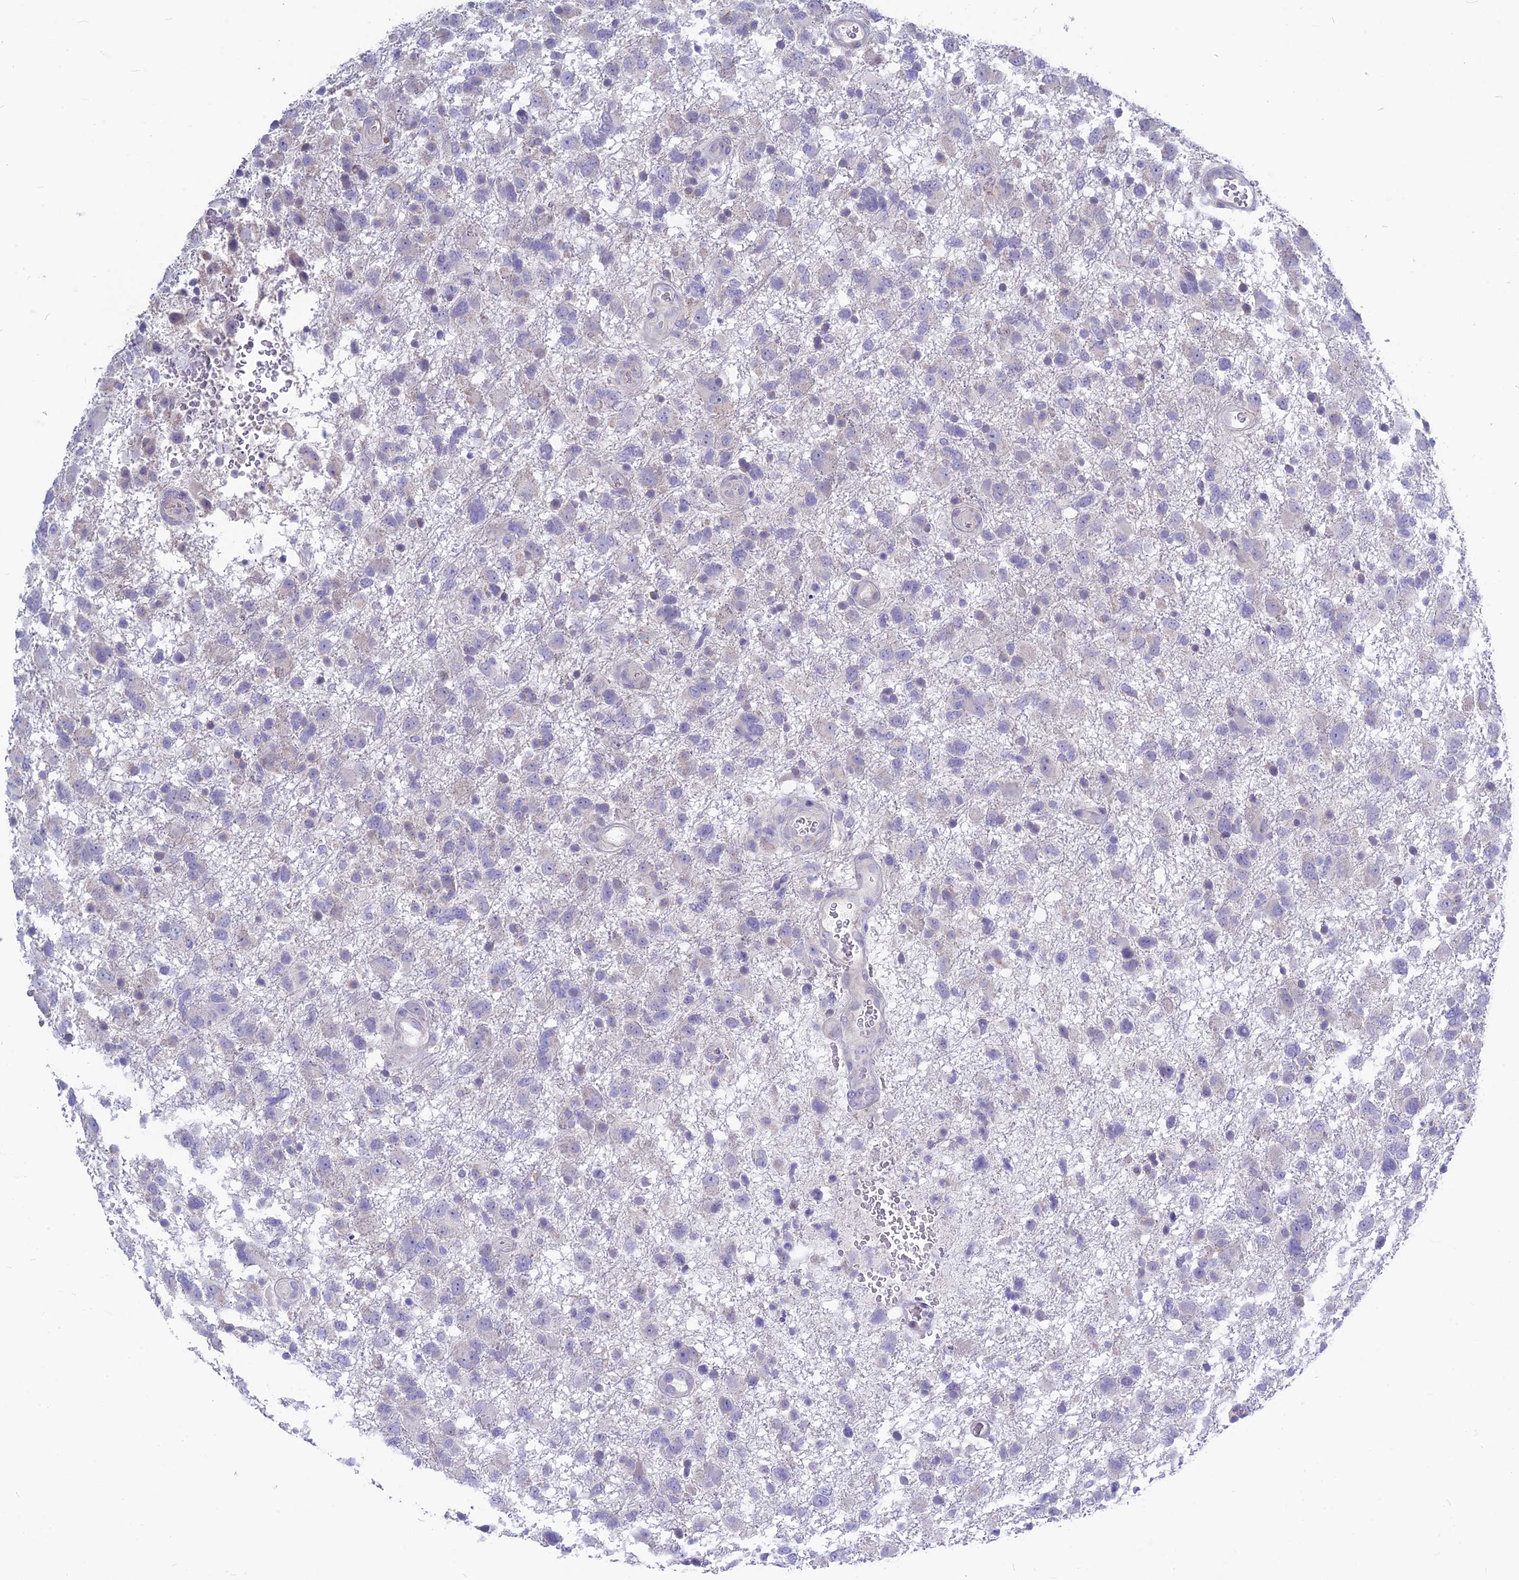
{"staining": {"intensity": "negative", "quantity": "none", "location": "none"}, "tissue": "glioma", "cell_type": "Tumor cells", "image_type": "cancer", "snomed": [{"axis": "morphology", "description": "Glioma, malignant, High grade"}, {"axis": "topography", "description": "Brain"}], "caption": "A photomicrograph of human malignant high-grade glioma is negative for staining in tumor cells.", "gene": "SNTN", "patient": {"sex": "male", "age": 61}}